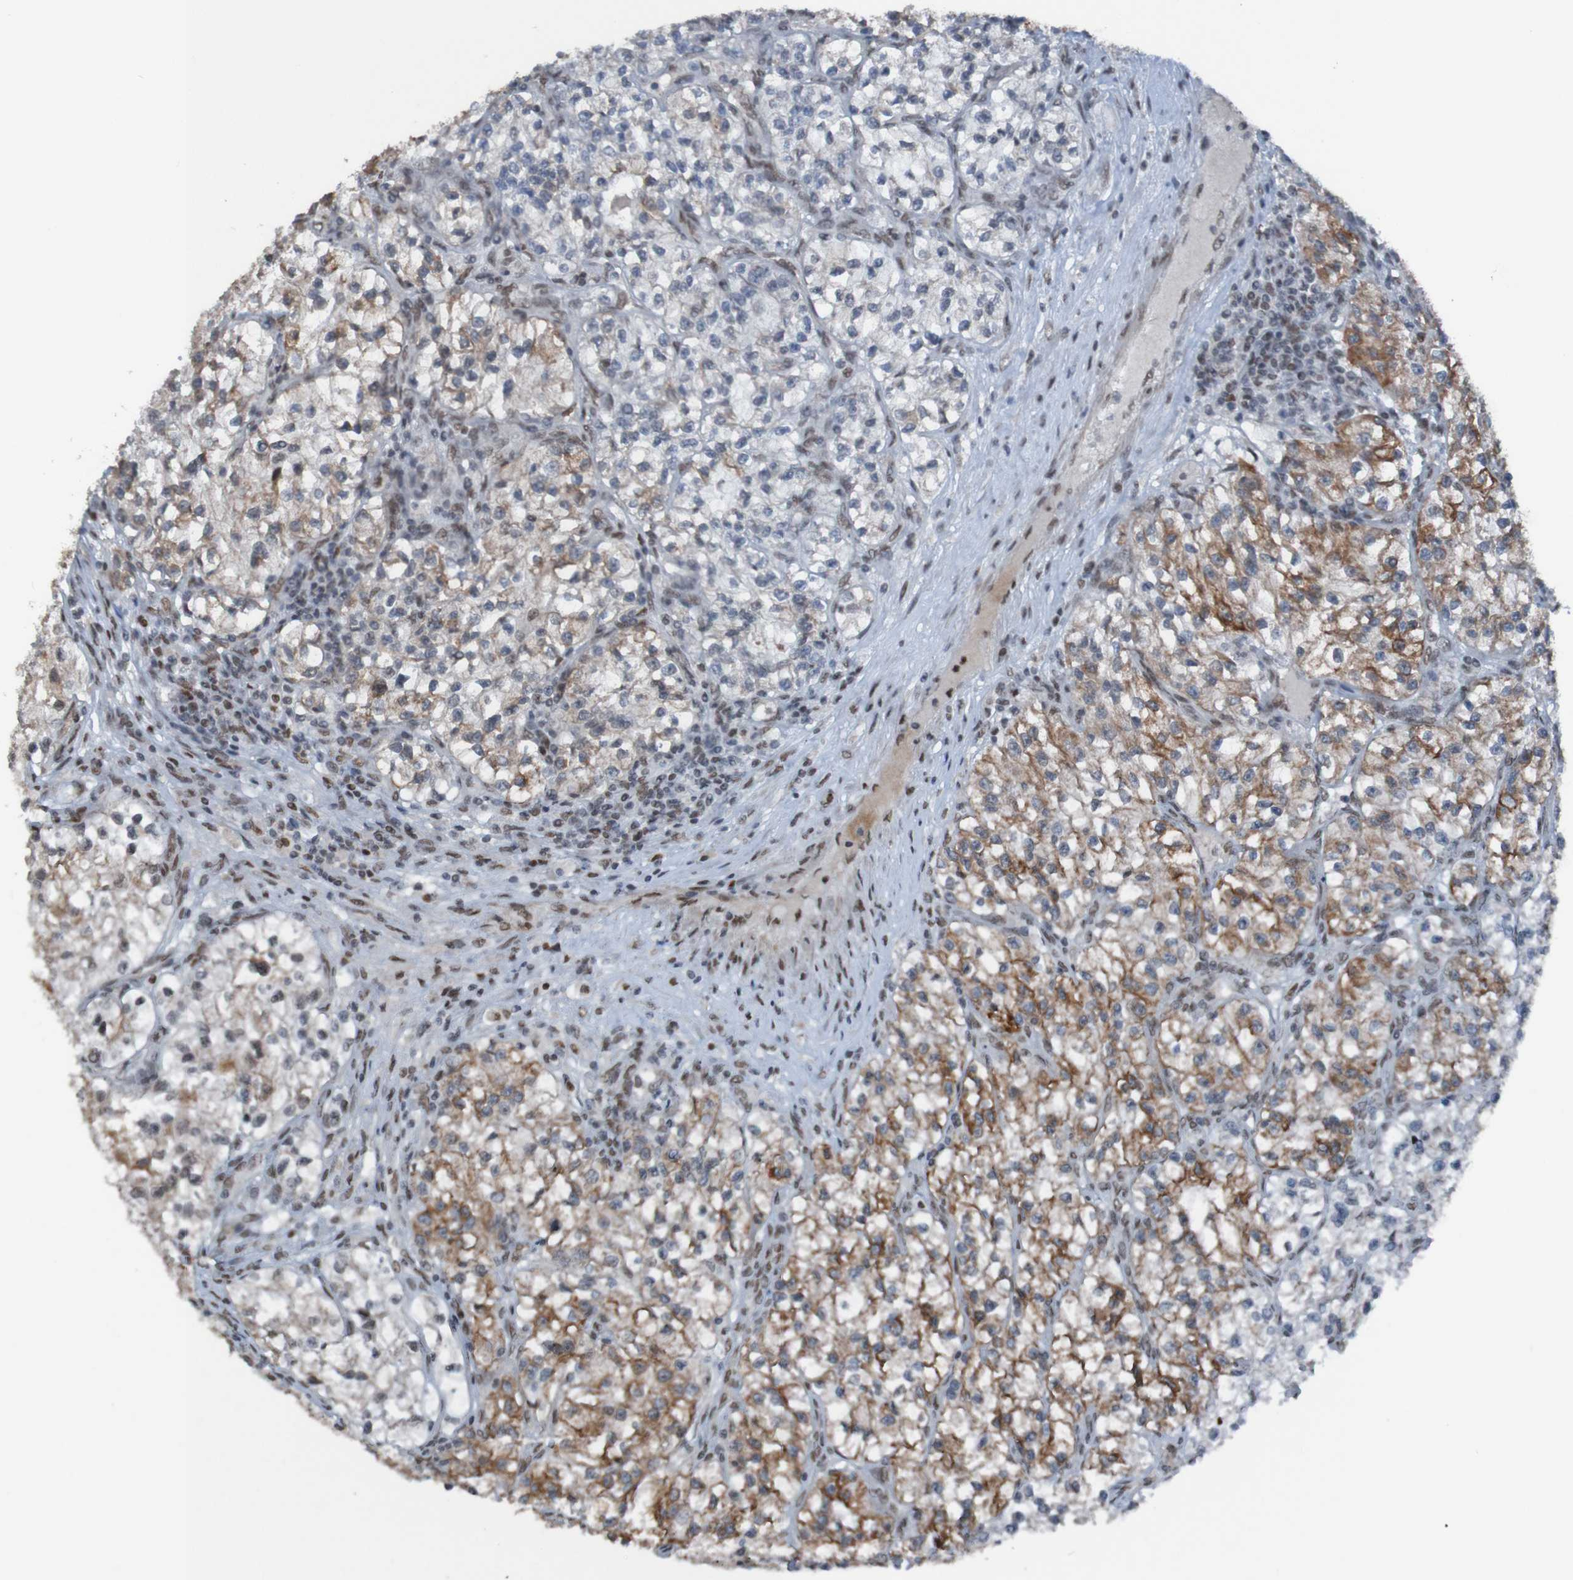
{"staining": {"intensity": "strong", "quantity": "25%-75%", "location": "cytoplasmic/membranous,nuclear"}, "tissue": "renal cancer", "cell_type": "Tumor cells", "image_type": "cancer", "snomed": [{"axis": "morphology", "description": "Adenocarcinoma, NOS"}, {"axis": "topography", "description": "Kidney"}], "caption": "The micrograph displays a brown stain indicating the presence of a protein in the cytoplasmic/membranous and nuclear of tumor cells in adenocarcinoma (renal).", "gene": "PHF2", "patient": {"sex": "female", "age": 57}}